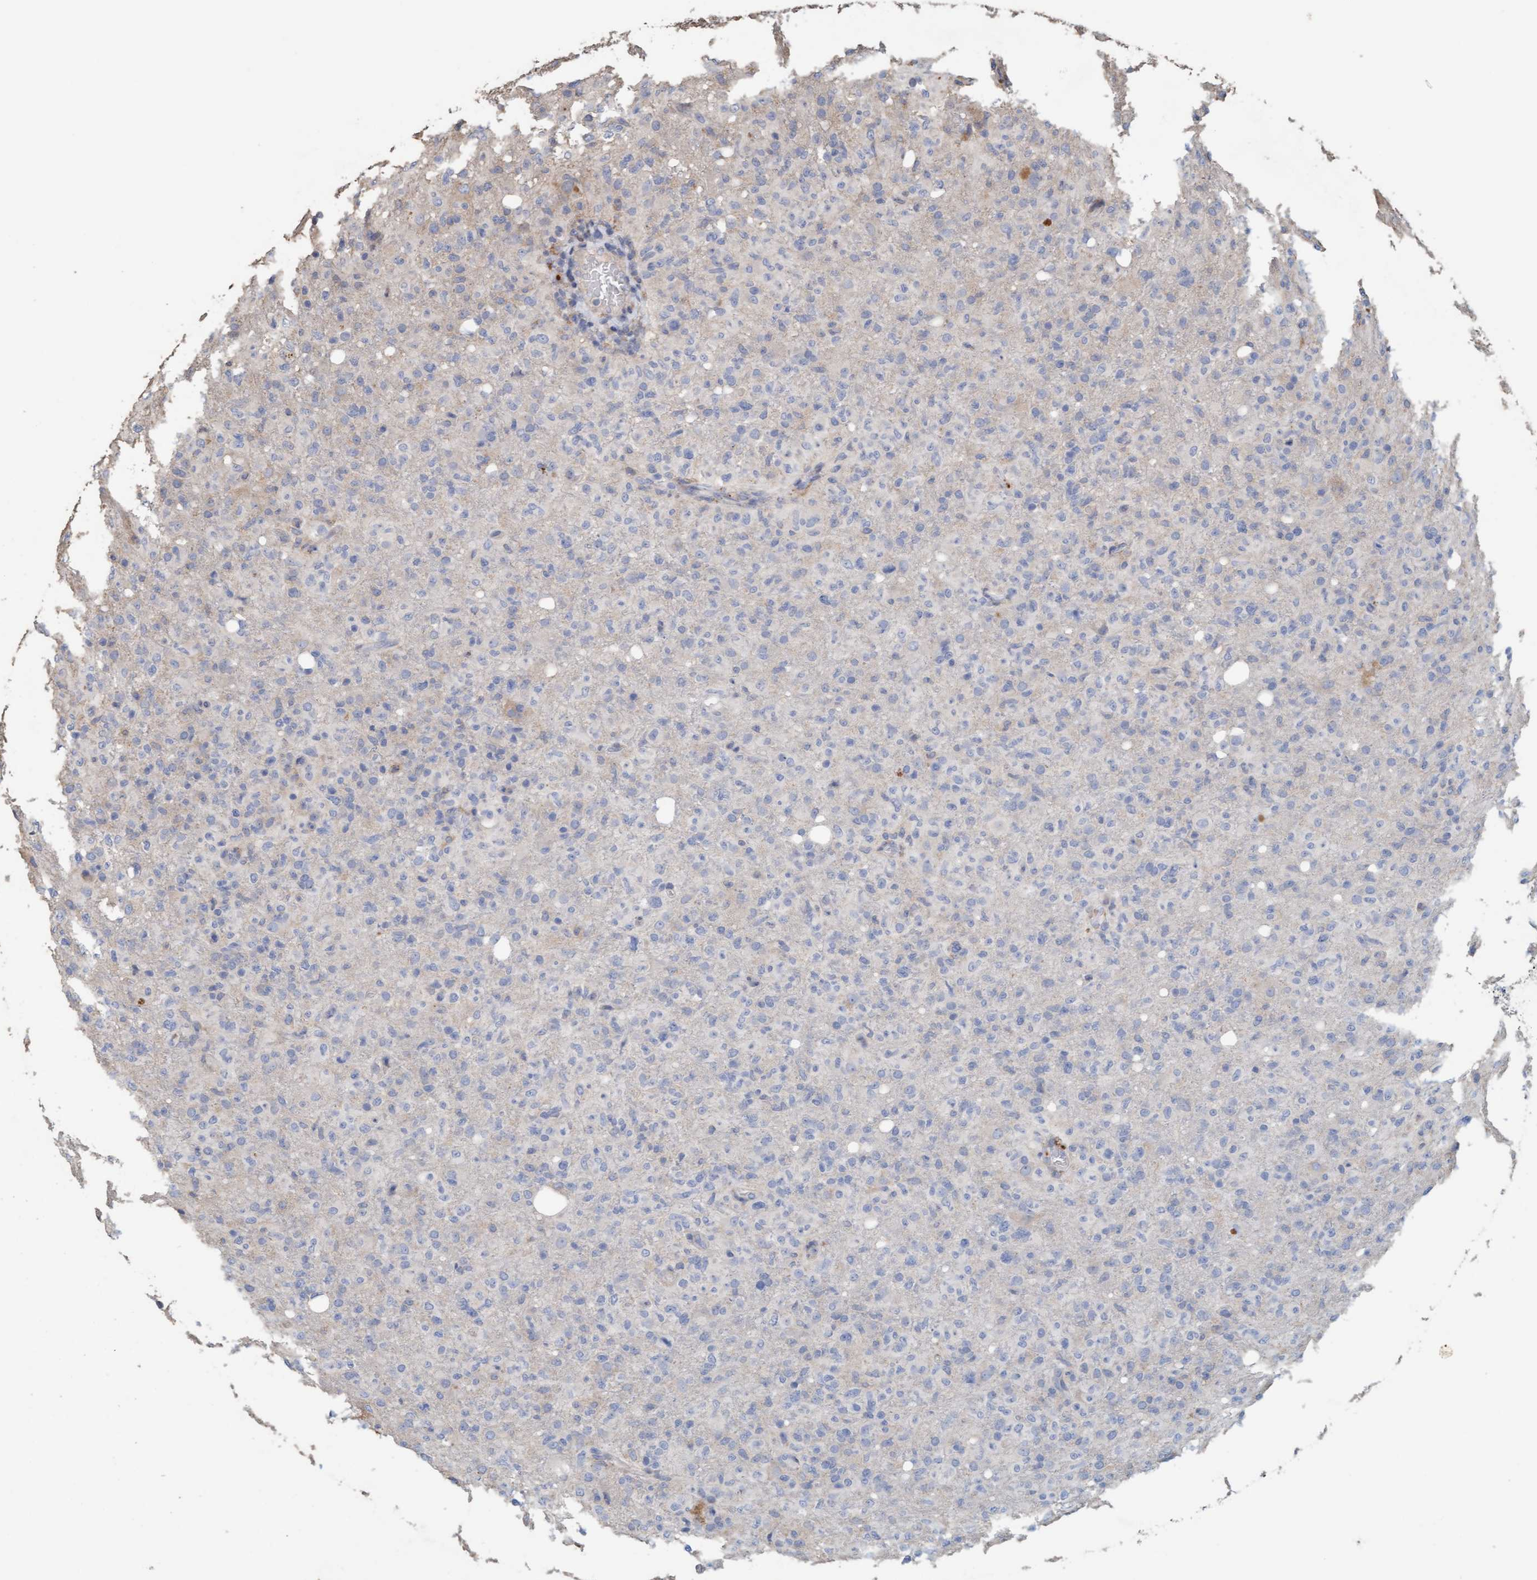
{"staining": {"intensity": "negative", "quantity": "none", "location": "none"}, "tissue": "glioma", "cell_type": "Tumor cells", "image_type": "cancer", "snomed": [{"axis": "morphology", "description": "Glioma, malignant, High grade"}, {"axis": "topography", "description": "Brain"}], "caption": "Malignant glioma (high-grade) was stained to show a protein in brown. There is no significant staining in tumor cells. (IHC, brightfield microscopy, high magnification).", "gene": "LONRF1", "patient": {"sex": "female", "age": 57}}